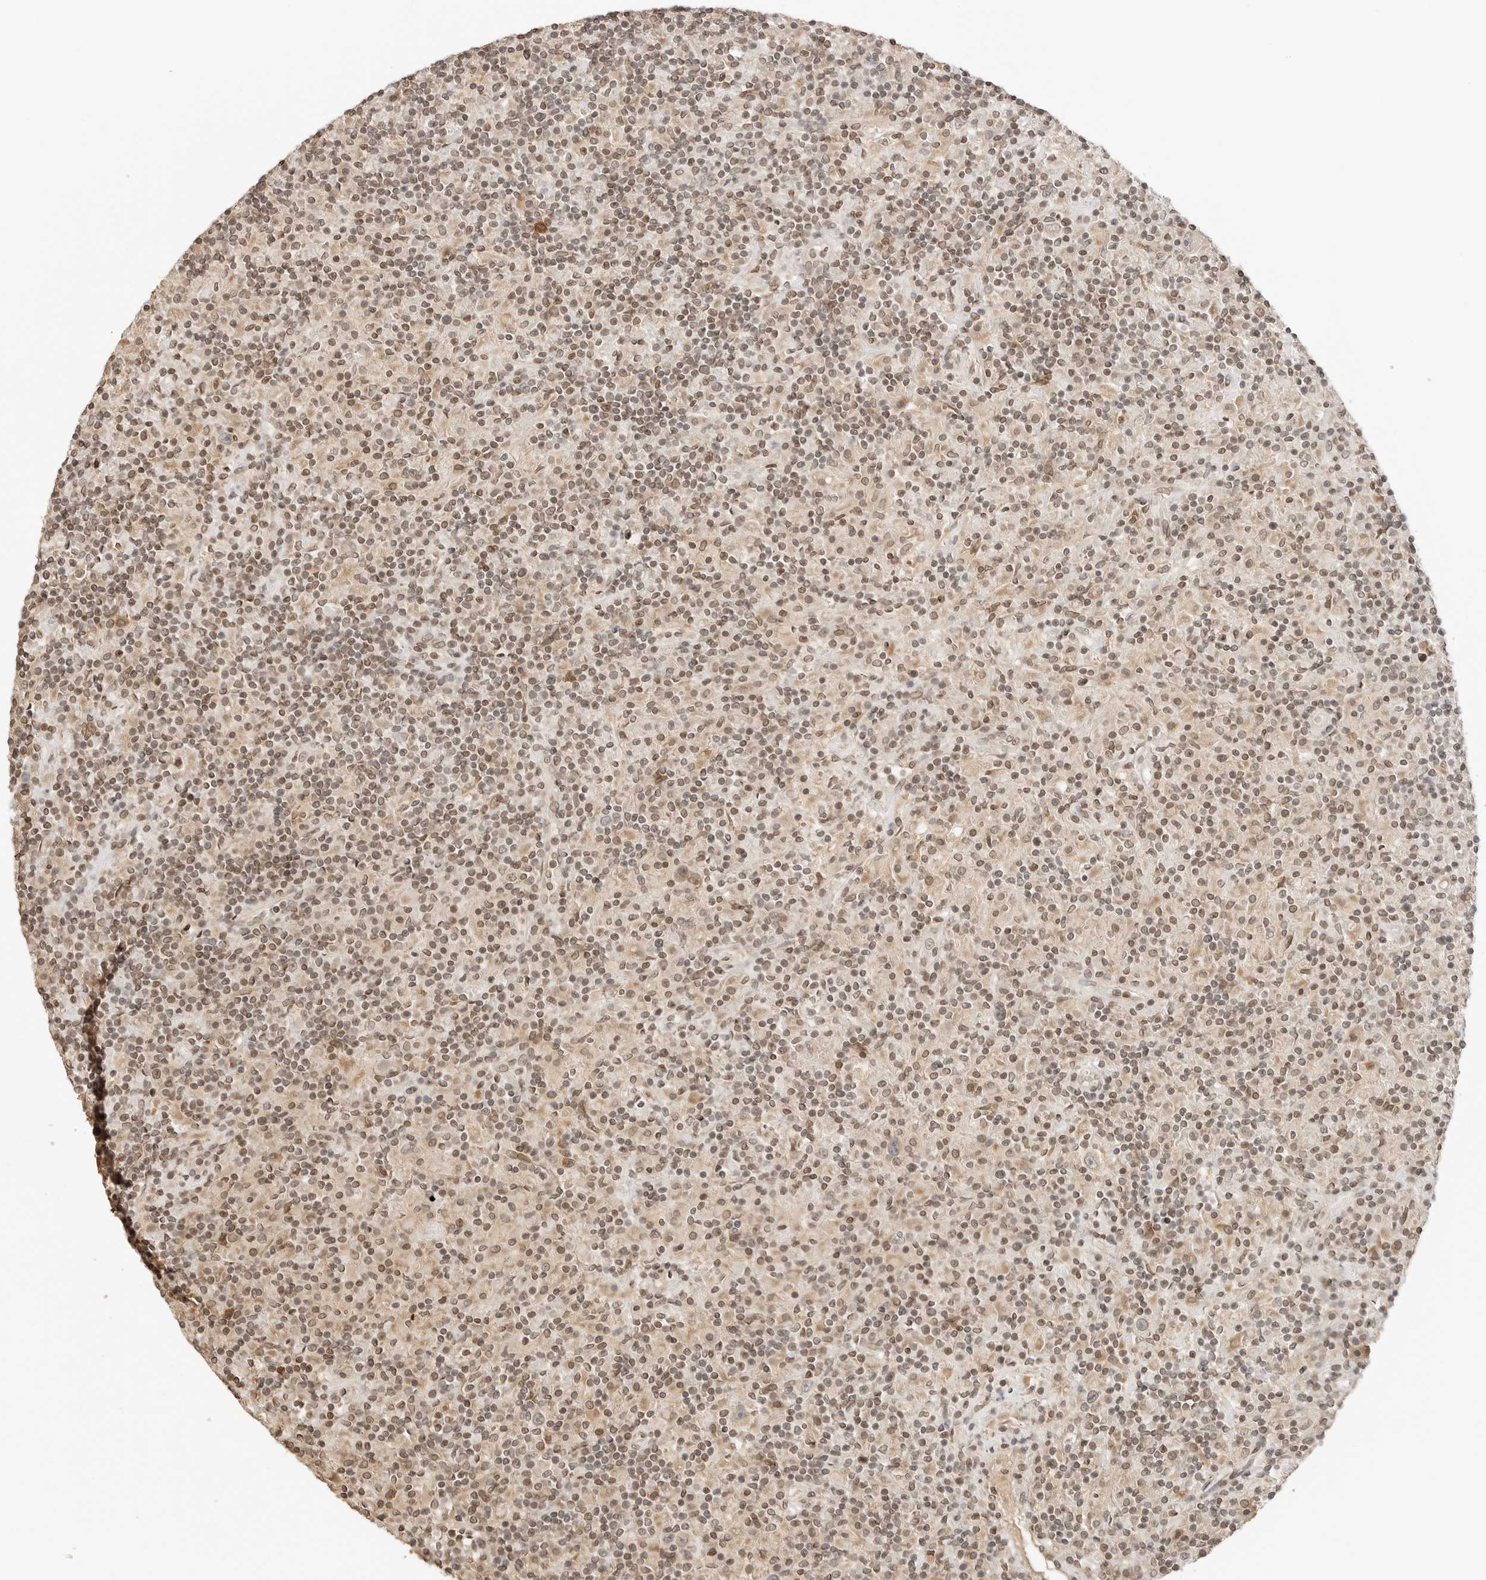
{"staining": {"intensity": "weak", "quantity": "25%-75%", "location": "cytoplasmic/membranous,nuclear"}, "tissue": "lymphoma", "cell_type": "Tumor cells", "image_type": "cancer", "snomed": [{"axis": "morphology", "description": "Hodgkin's disease, NOS"}, {"axis": "topography", "description": "Lymph node"}], "caption": "A low amount of weak cytoplasmic/membranous and nuclear positivity is seen in about 25%-75% of tumor cells in Hodgkin's disease tissue.", "gene": "POLH", "patient": {"sex": "male", "age": 70}}